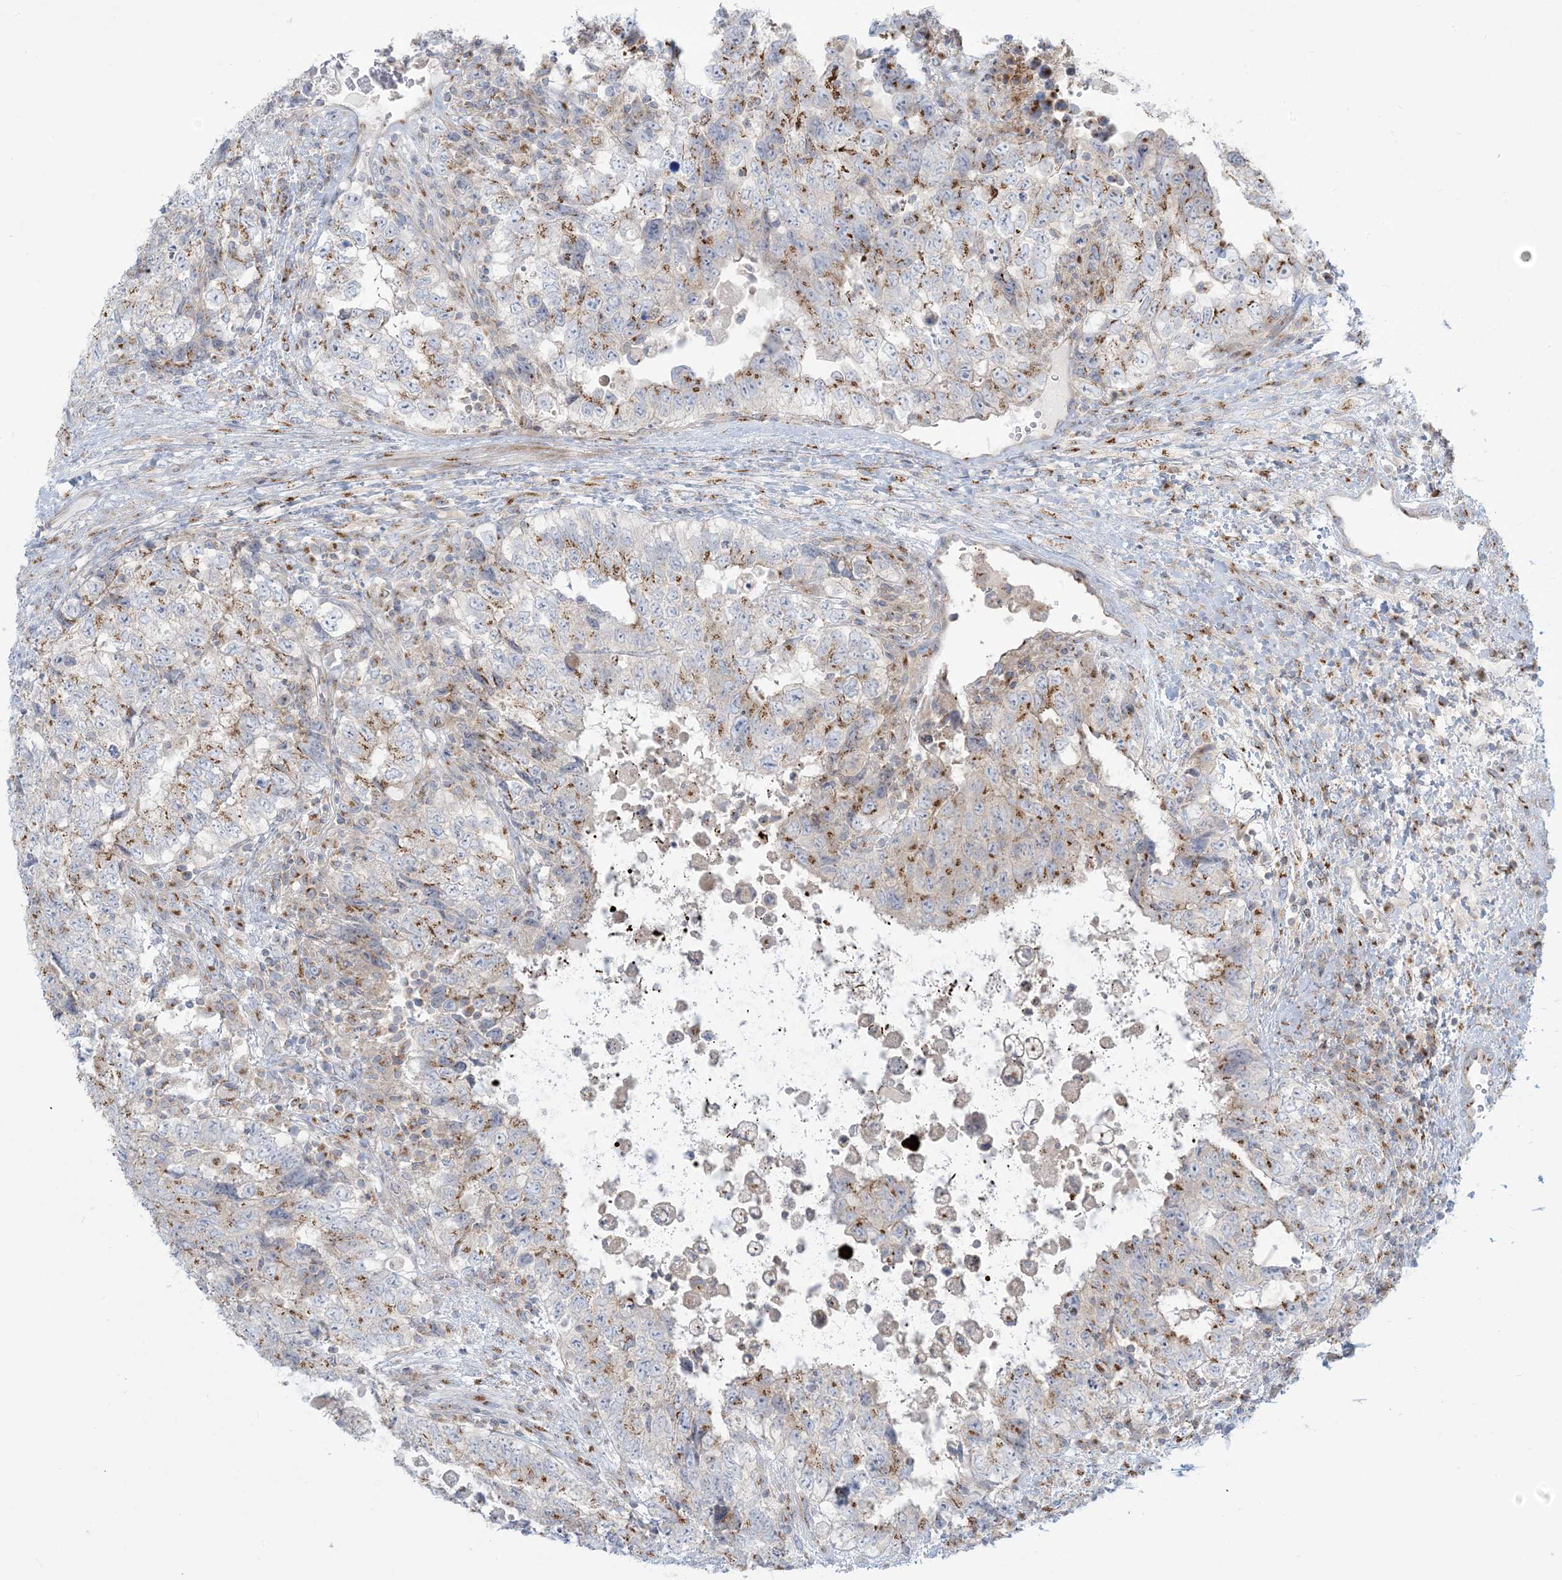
{"staining": {"intensity": "moderate", "quantity": "25%-75%", "location": "cytoplasmic/membranous"}, "tissue": "testis cancer", "cell_type": "Tumor cells", "image_type": "cancer", "snomed": [{"axis": "morphology", "description": "Carcinoma, Embryonal, NOS"}, {"axis": "topography", "description": "Testis"}], "caption": "Protein staining shows moderate cytoplasmic/membranous positivity in approximately 25%-75% of tumor cells in embryonal carcinoma (testis). (brown staining indicates protein expression, while blue staining denotes nuclei).", "gene": "AFTPH", "patient": {"sex": "male", "age": 37}}